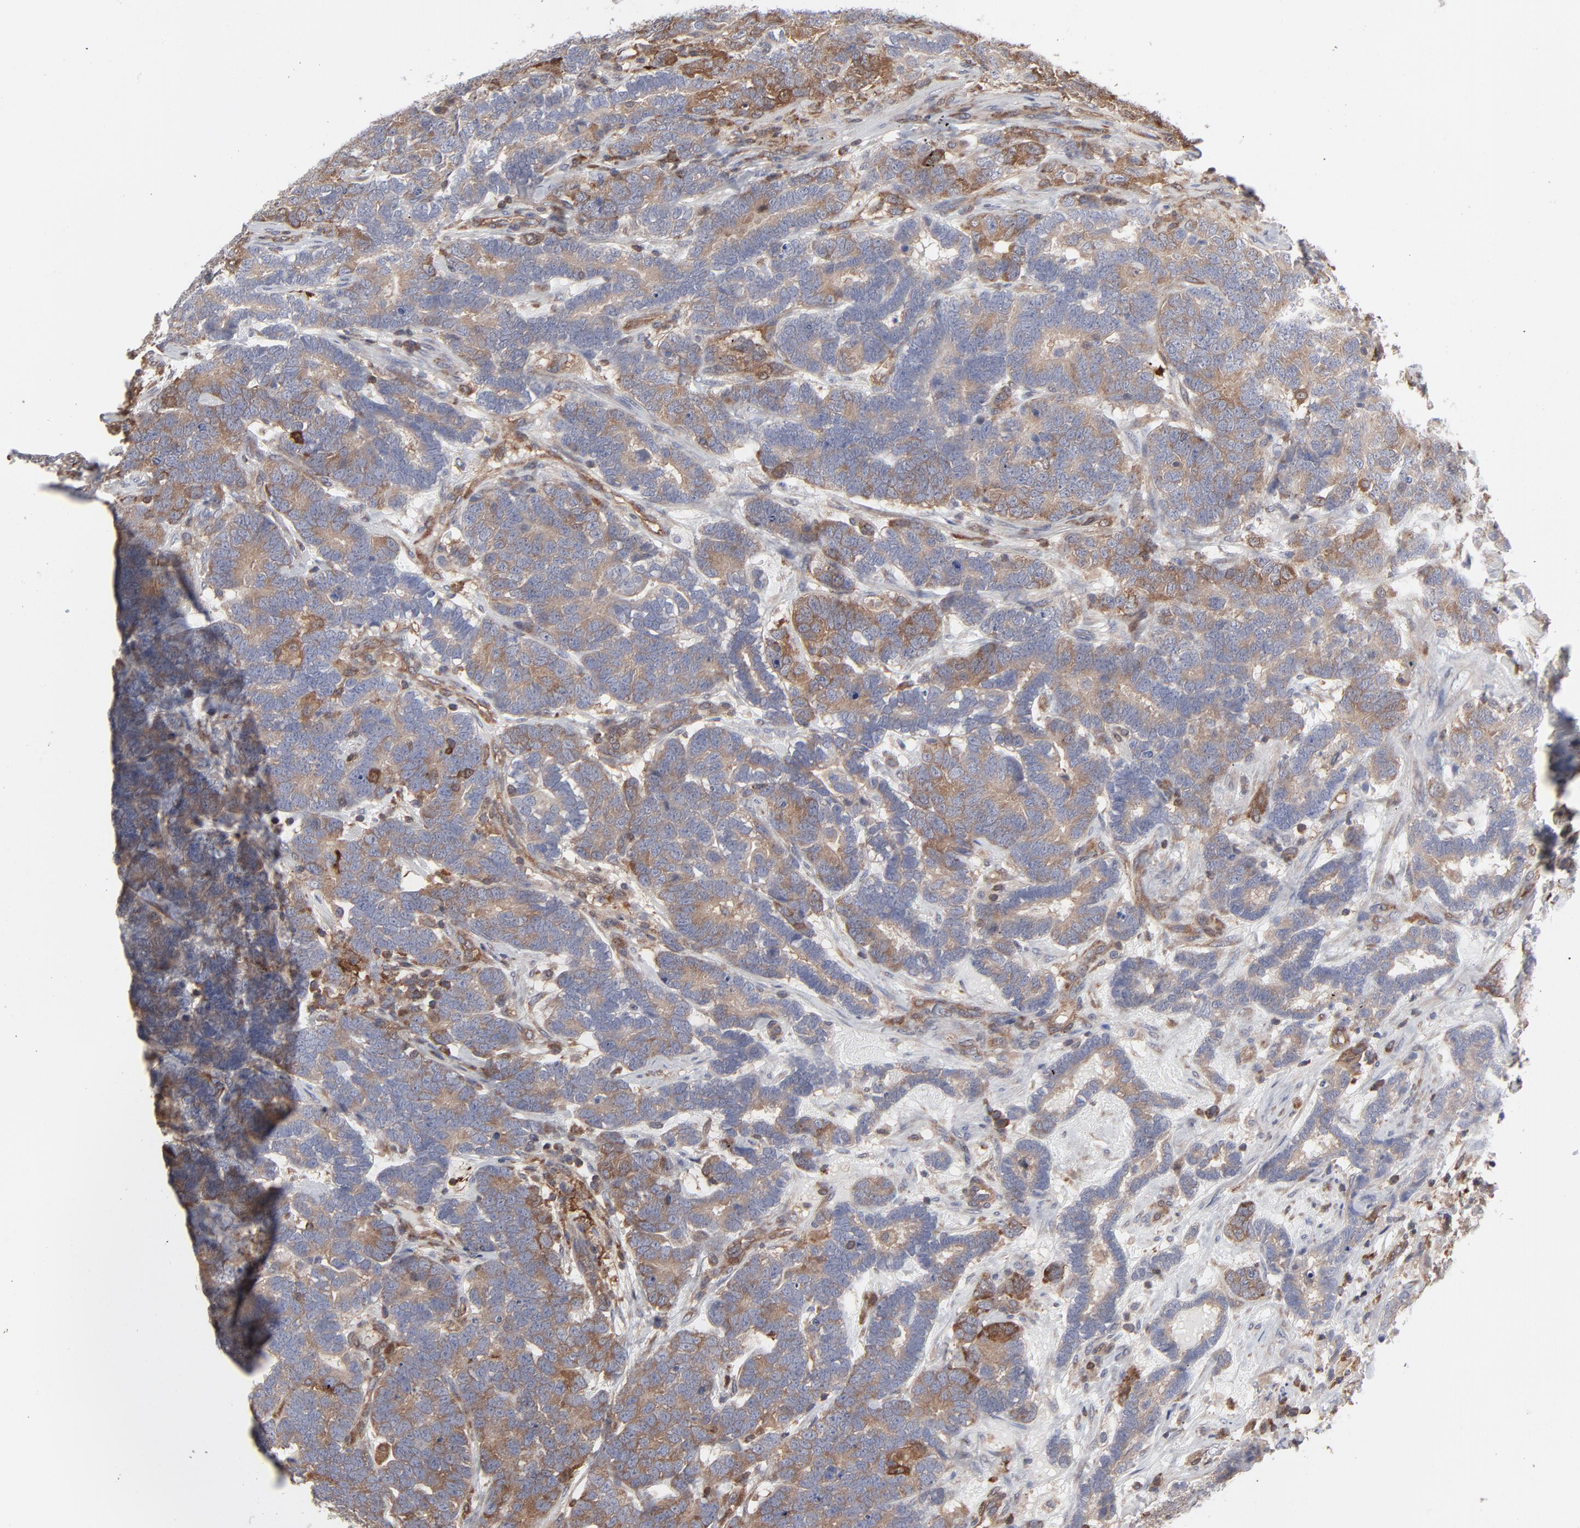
{"staining": {"intensity": "moderate", "quantity": ">75%", "location": "cytoplasmic/membranous"}, "tissue": "testis cancer", "cell_type": "Tumor cells", "image_type": "cancer", "snomed": [{"axis": "morphology", "description": "Carcinoma, Embryonal, NOS"}, {"axis": "topography", "description": "Testis"}], "caption": "High-power microscopy captured an IHC photomicrograph of embryonal carcinoma (testis), revealing moderate cytoplasmic/membranous expression in approximately >75% of tumor cells.", "gene": "MAP2K1", "patient": {"sex": "male", "age": 26}}